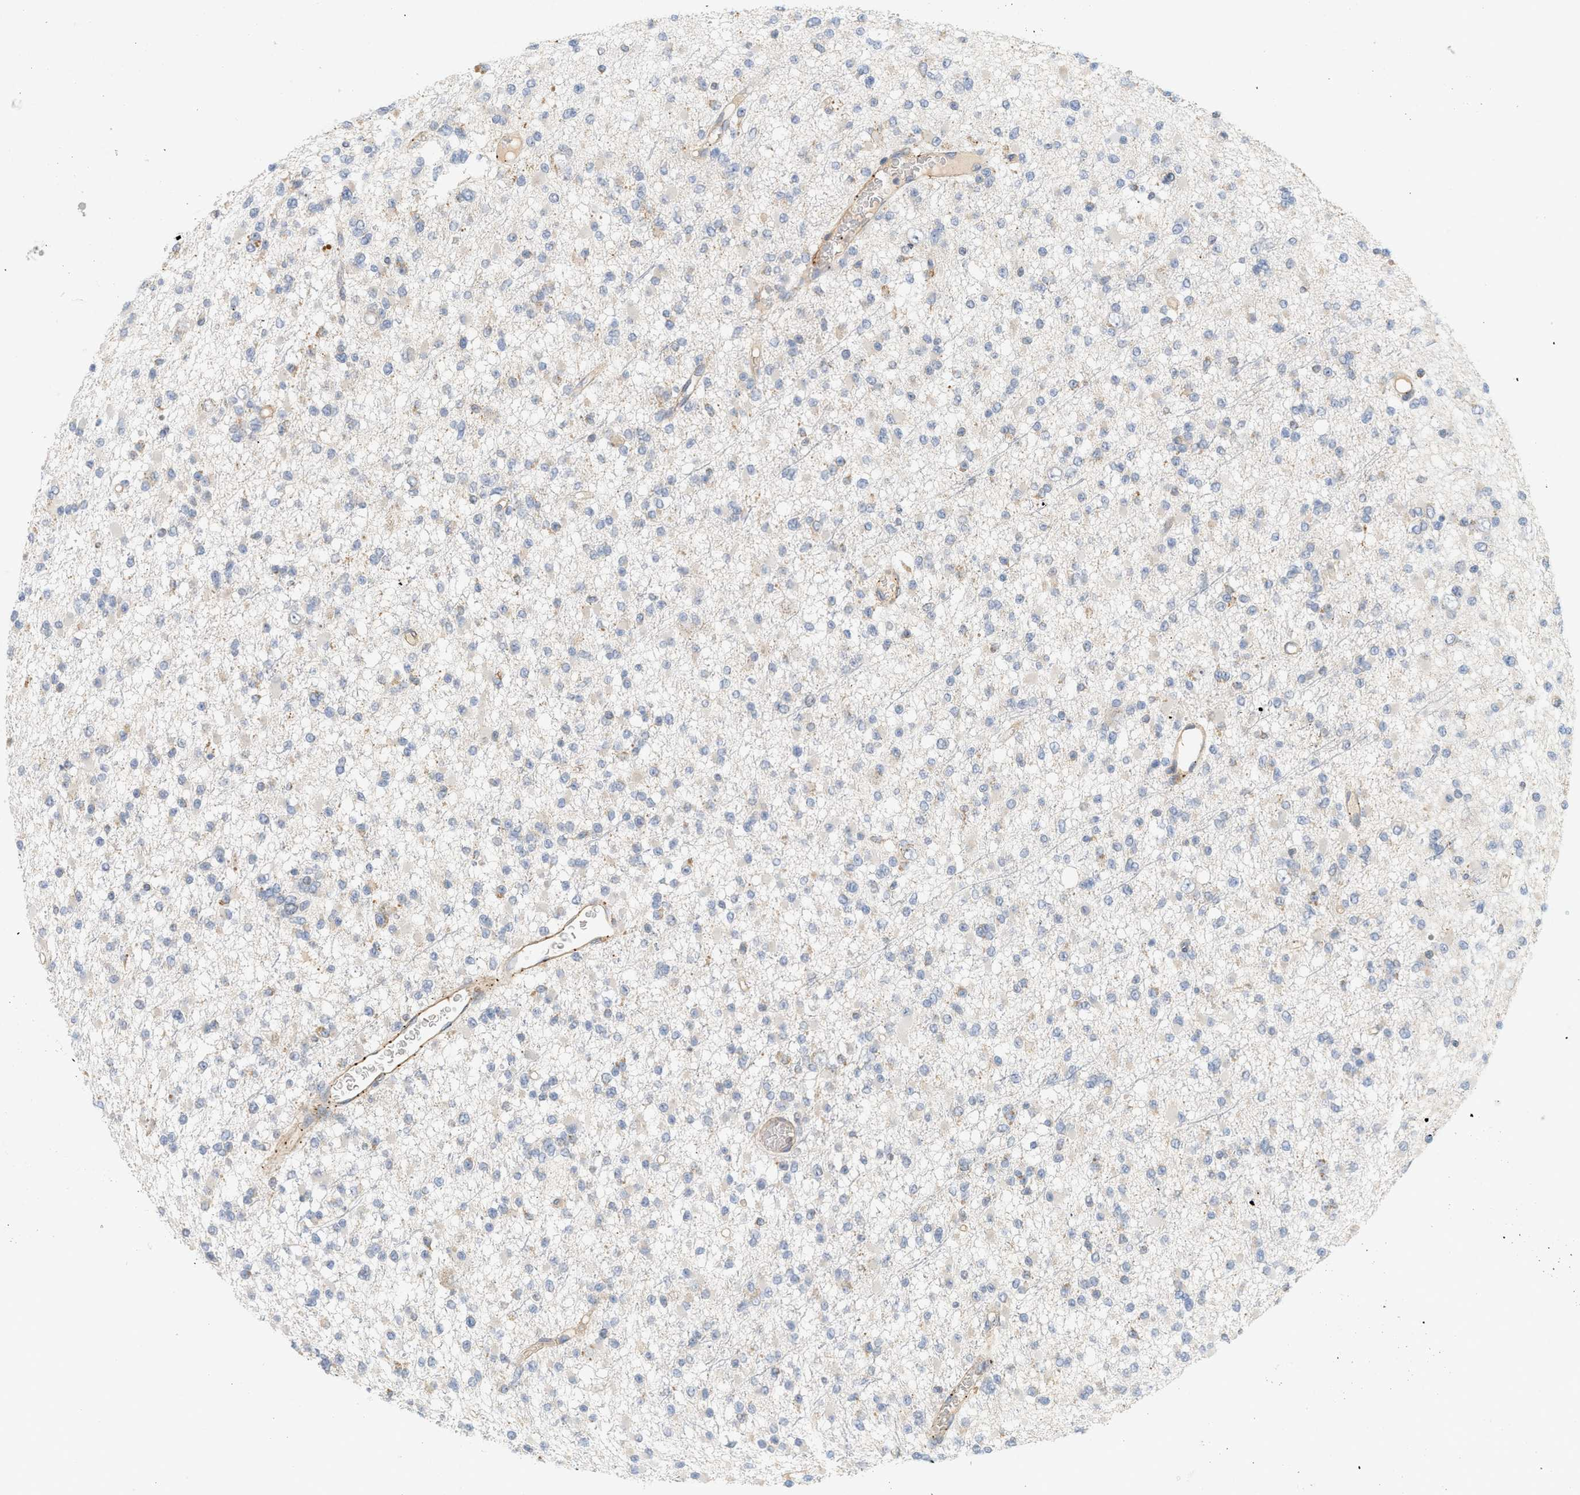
{"staining": {"intensity": "weak", "quantity": "<25%", "location": "cytoplasmic/membranous"}, "tissue": "glioma", "cell_type": "Tumor cells", "image_type": "cancer", "snomed": [{"axis": "morphology", "description": "Glioma, malignant, Low grade"}, {"axis": "topography", "description": "Brain"}], "caption": "Tumor cells show no significant protein staining in glioma. (DAB (3,3'-diaminobenzidine) IHC with hematoxylin counter stain).", "gene": "SVOP", "patient": {"sex": "female", "age": 22}}